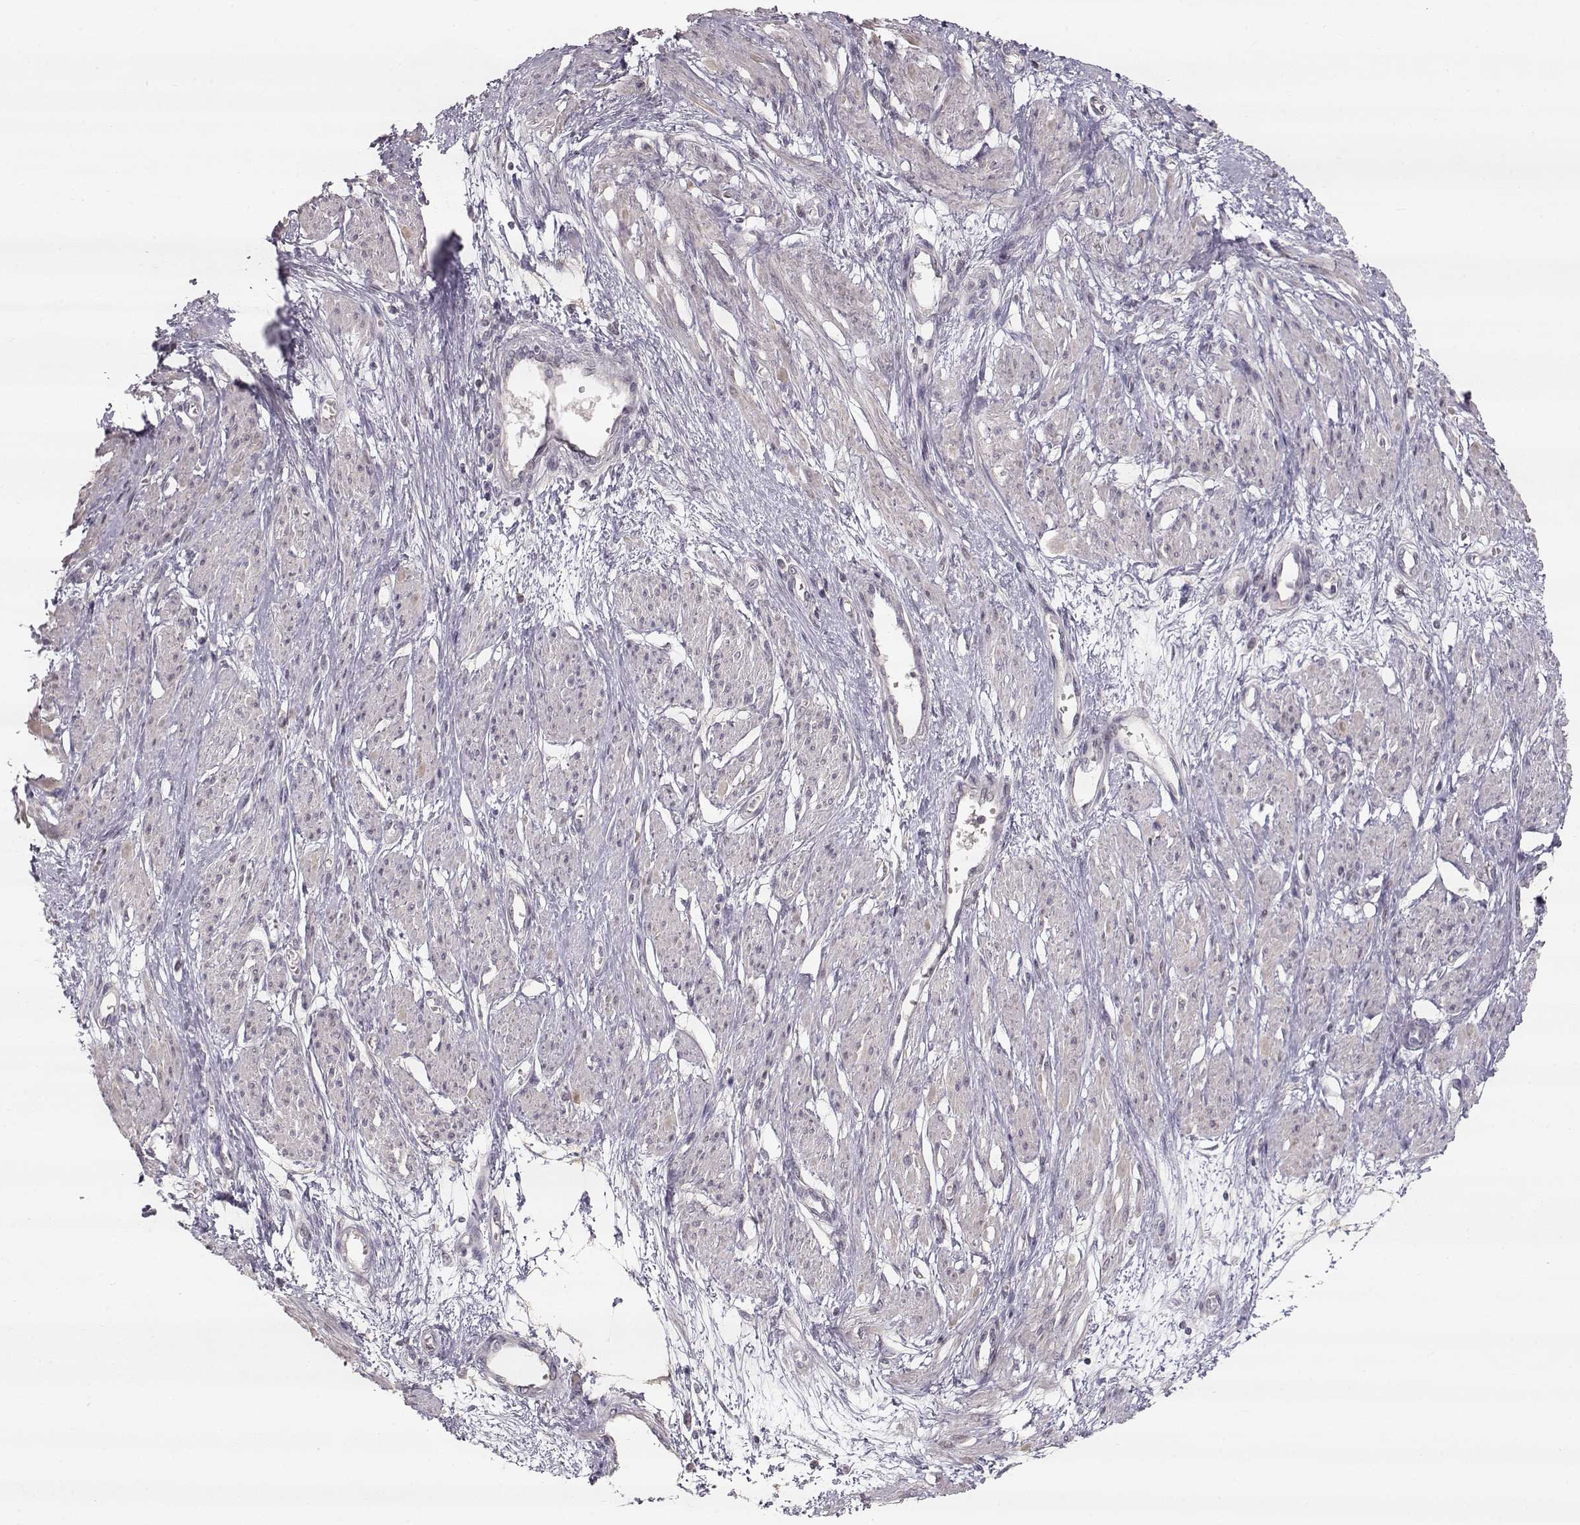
{"staining": {"intensity": "negative", "quantity": "none", "location": "none"}, "tissue": "smooth muscle", "cell_type": "Smooth muscle cells", "image_type": "normal", "snomed": [{"axis": "morphology", "description": "Normal tissue, NOS"}, {"axis": "topography", "description": "Smooth muscle"}, {"axis": "topography", "description": "Uterus"}], "caption": "A high-resolution photomicrograph shows IHC staining of unremarkable smooth muscle, which displays no significant staining in smooth muscle cells.", "gene": "PNMT", "patient": {"sex": "female", "age": 39}}